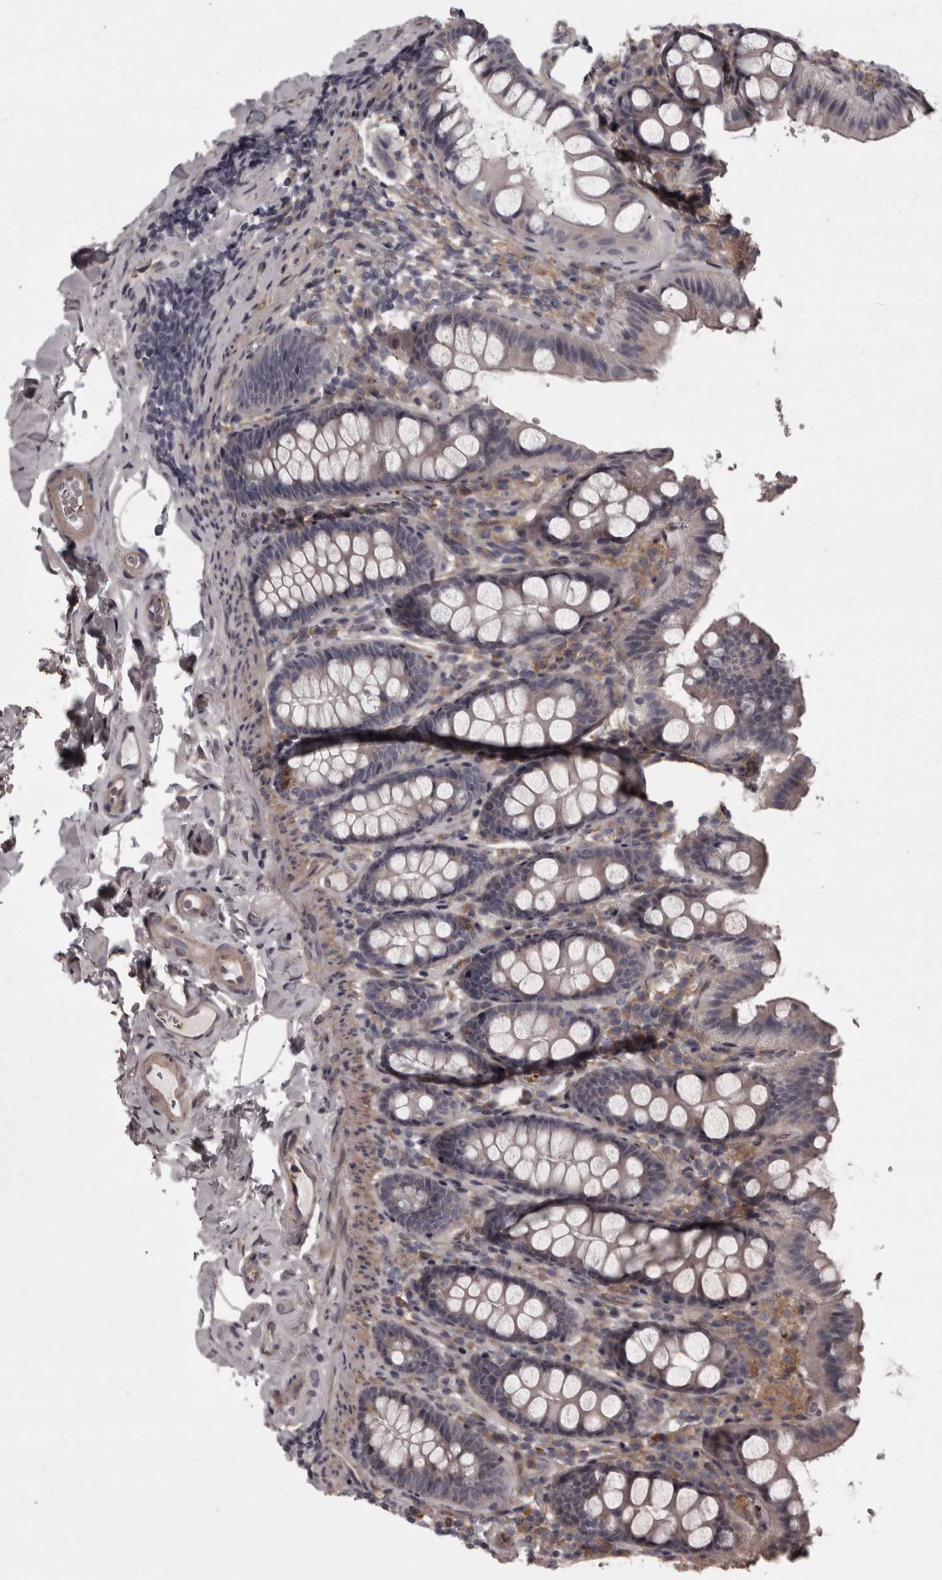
{"staining": {"intensity": "negative", "quantity": "none", "location": "none"}, "tissue": "colon", "cell_type": "Endothelial cells", "image_type": "normal", "snomed": [{"axis": "morphology", "description": "Normal tissue, NOS"}, {"axis": "topography", "description": "Colon"}, {"axis": "topography", "description": "Peripheral nerve tissue"}], "caption": "An image of human colon is negative for staining in endothelial cells. (Brightfield microscopy of DAB immunohistochemistry at high magnification).", "gene": "RSU1", "patient": {"sex": "female", "age": 61}}